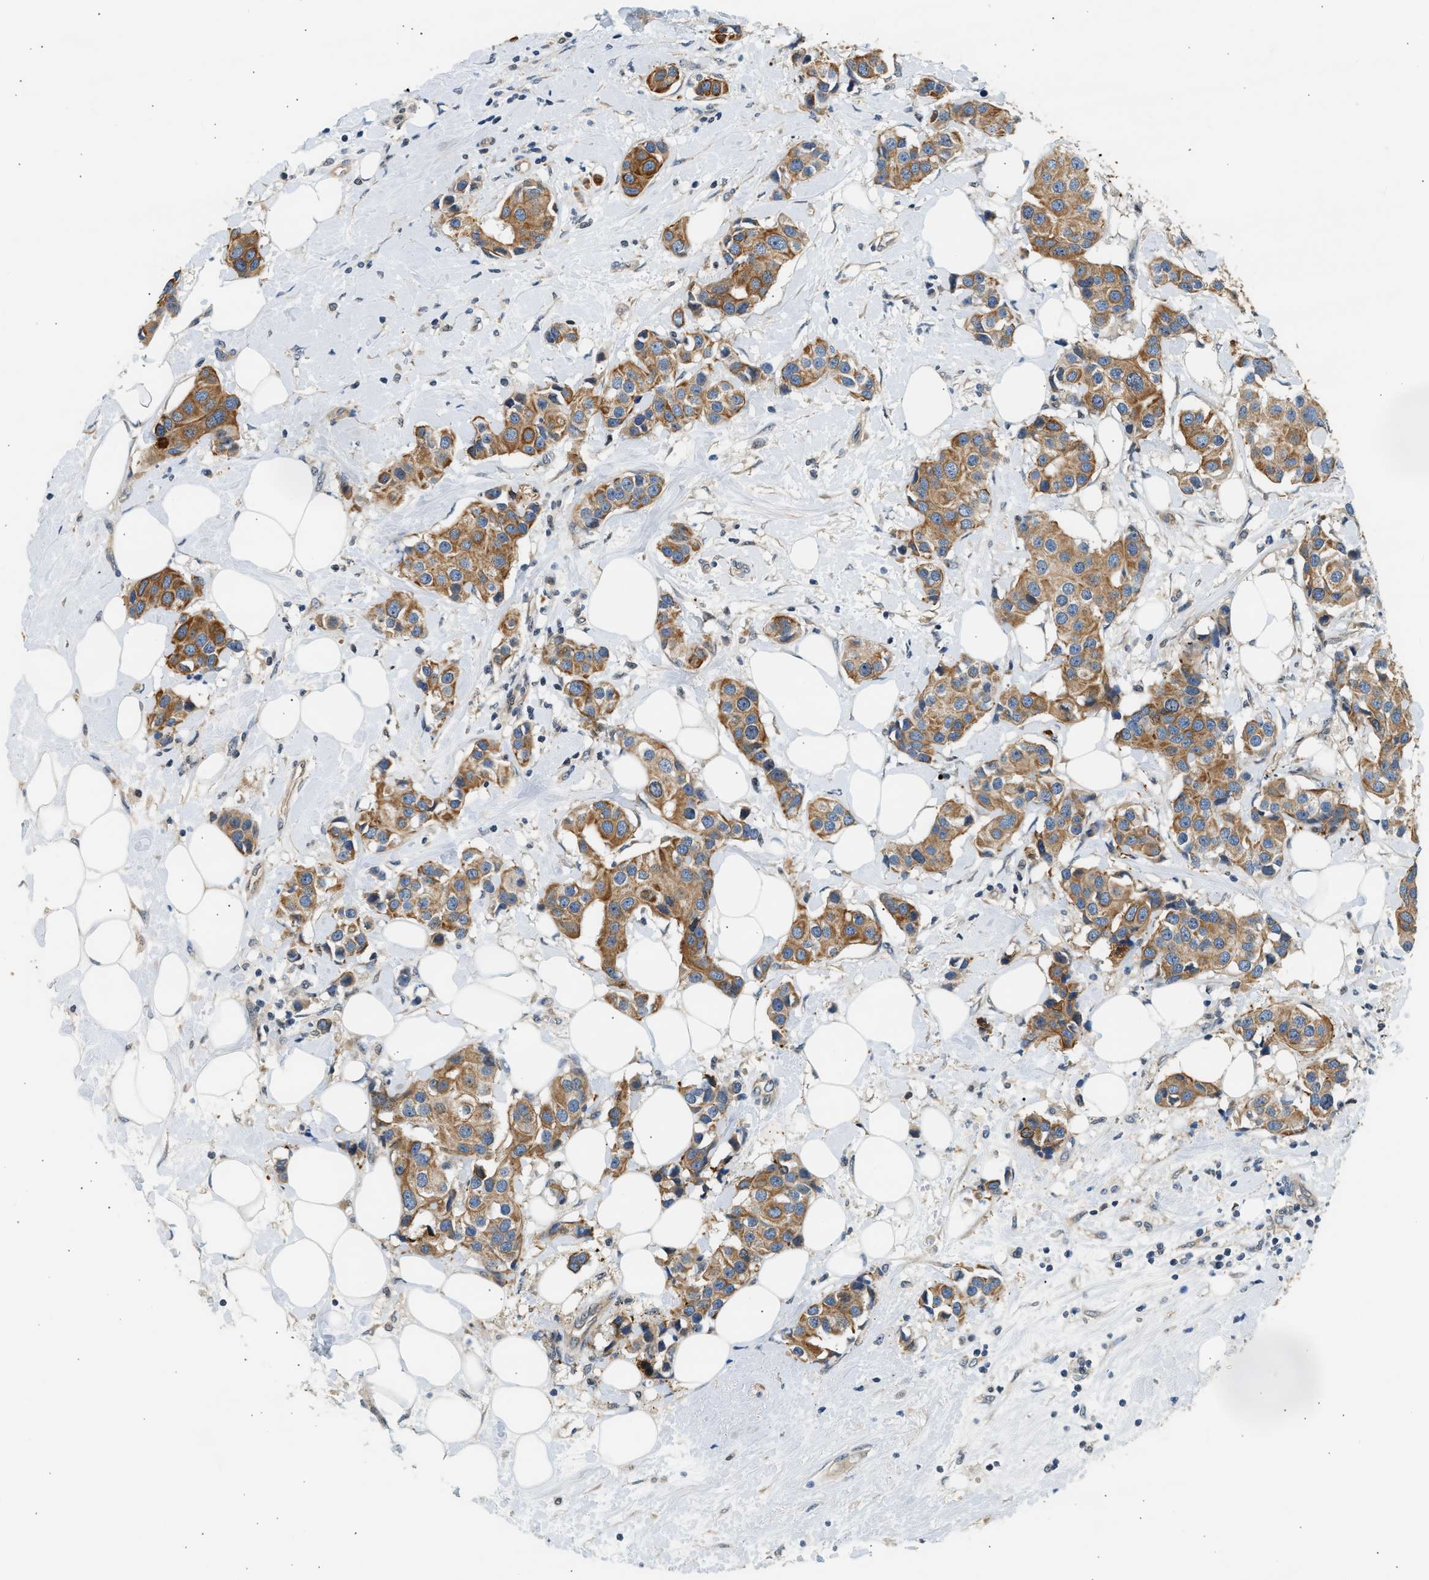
{"staining": {"intensity": "strong", "quantity": ">75%", "location": "cytoplasmic/membranous"}, "tissue": "breast cancer", "cell_type": "Tumor cells", "image_type": "cancer", "snomed": [{"axis": "morphology", "description": "Normal tissue, NOS"}, {"axis": "morphology", "description": "Duct carcinoma"}, {"axis": "topography", "description": "Breast"}], "caption": "Strong cytoplasmic/membranous expression is seen in approximately >75% of tumor cells in breast cancer. (Brightfield microscopy of DAB IHC at high magnification).", "gene": "WDR31", "patient": {"sex": "female", "age": 39}}